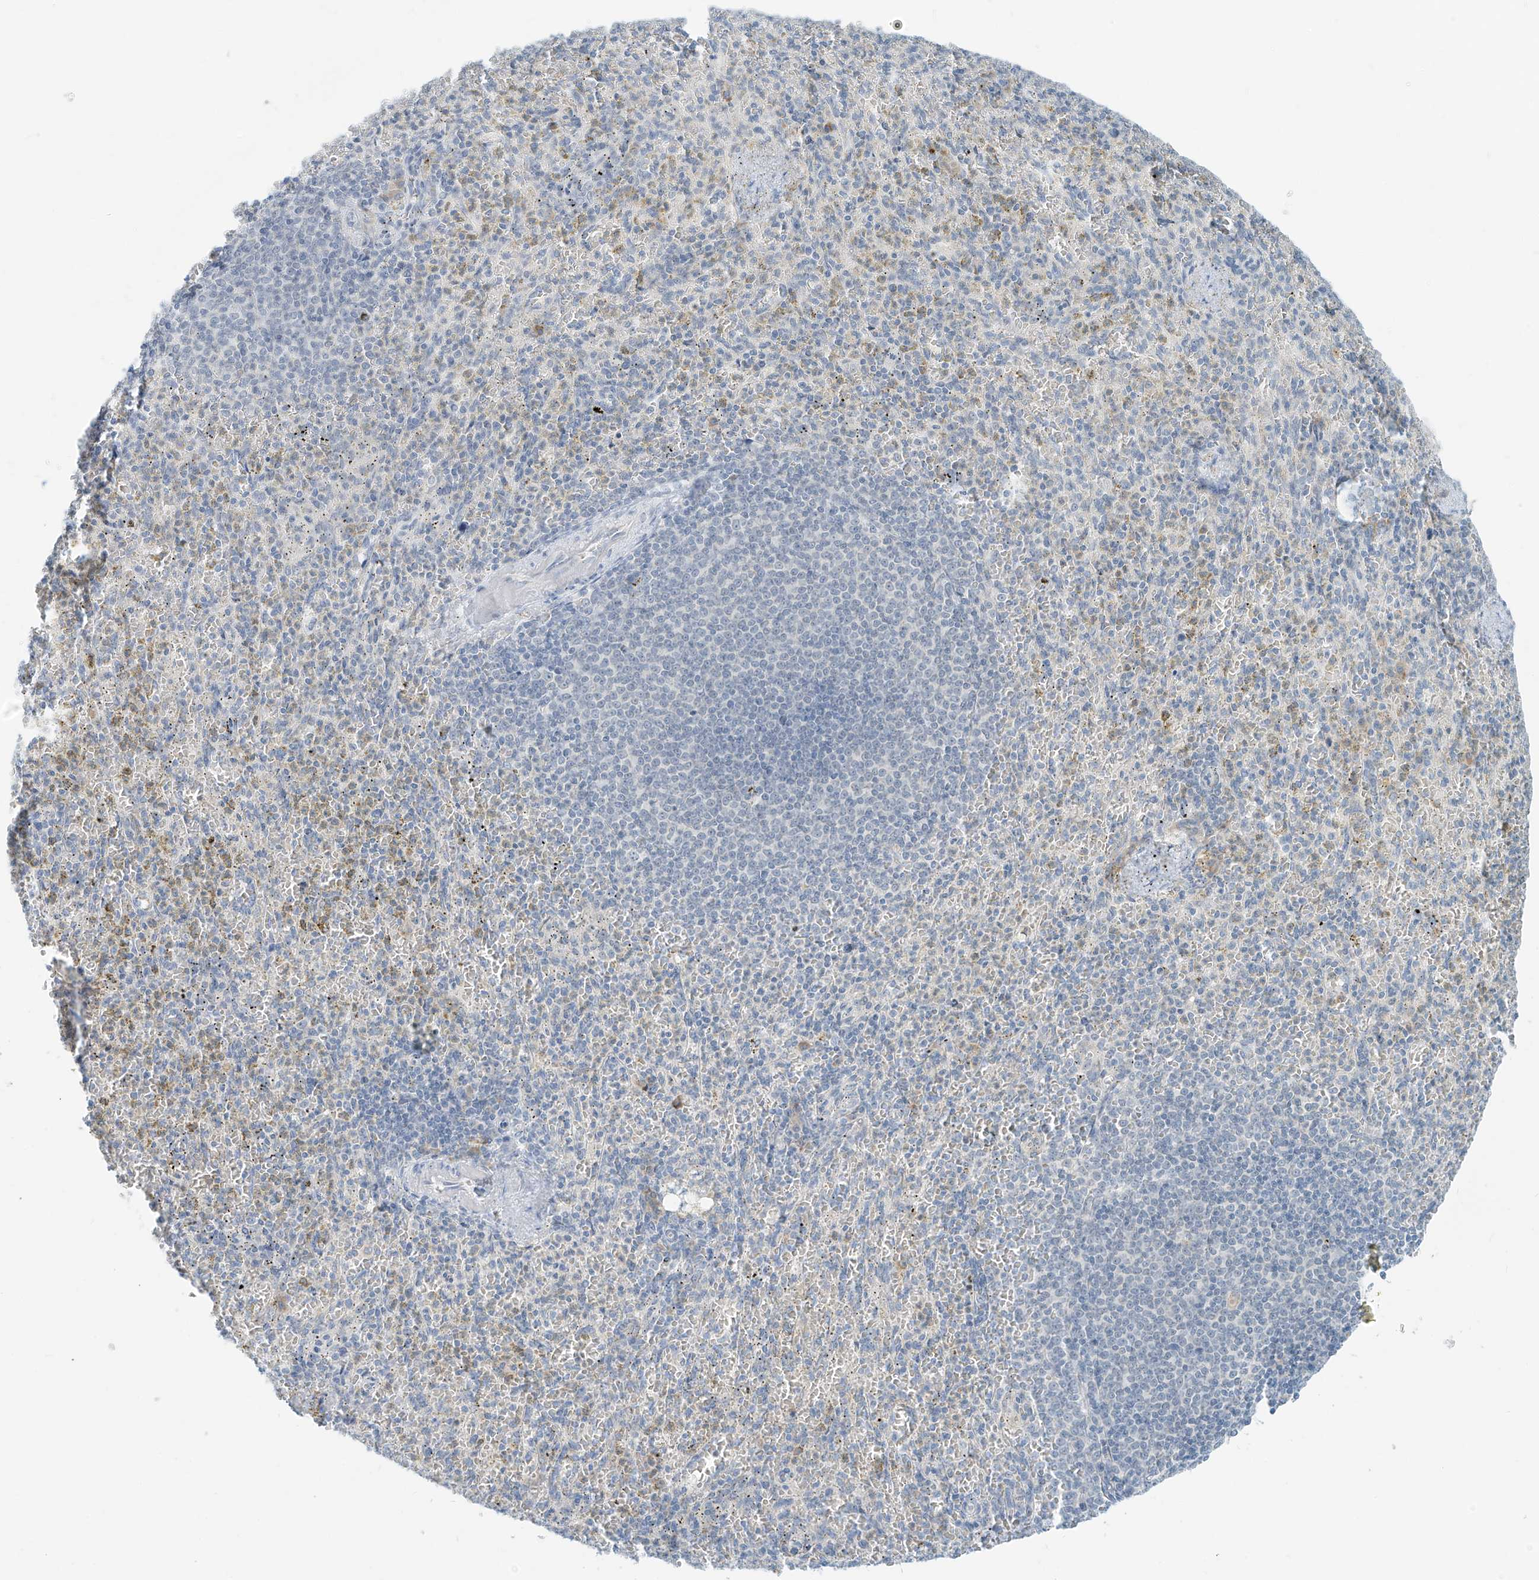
{"staining": {"intensity": "negative", "quantity": "none", "location": "none"}, "tissue": "spleen", "cell_type": "Cells in red pulp", "image_type": "normal", "snomed": [{"axis": "morphology", "description": "Normal tissue, NOS"}, {"axis": "topography", "description": "Spleen"}], "caption": "Spleen was stained to show a protein in brown. There is no significant positivity in cells in red pulp. (DAB IHC with hematoxylin counter stain).", "gene": "C2orf42", "patient": {"sex": "female", "age": 74}}